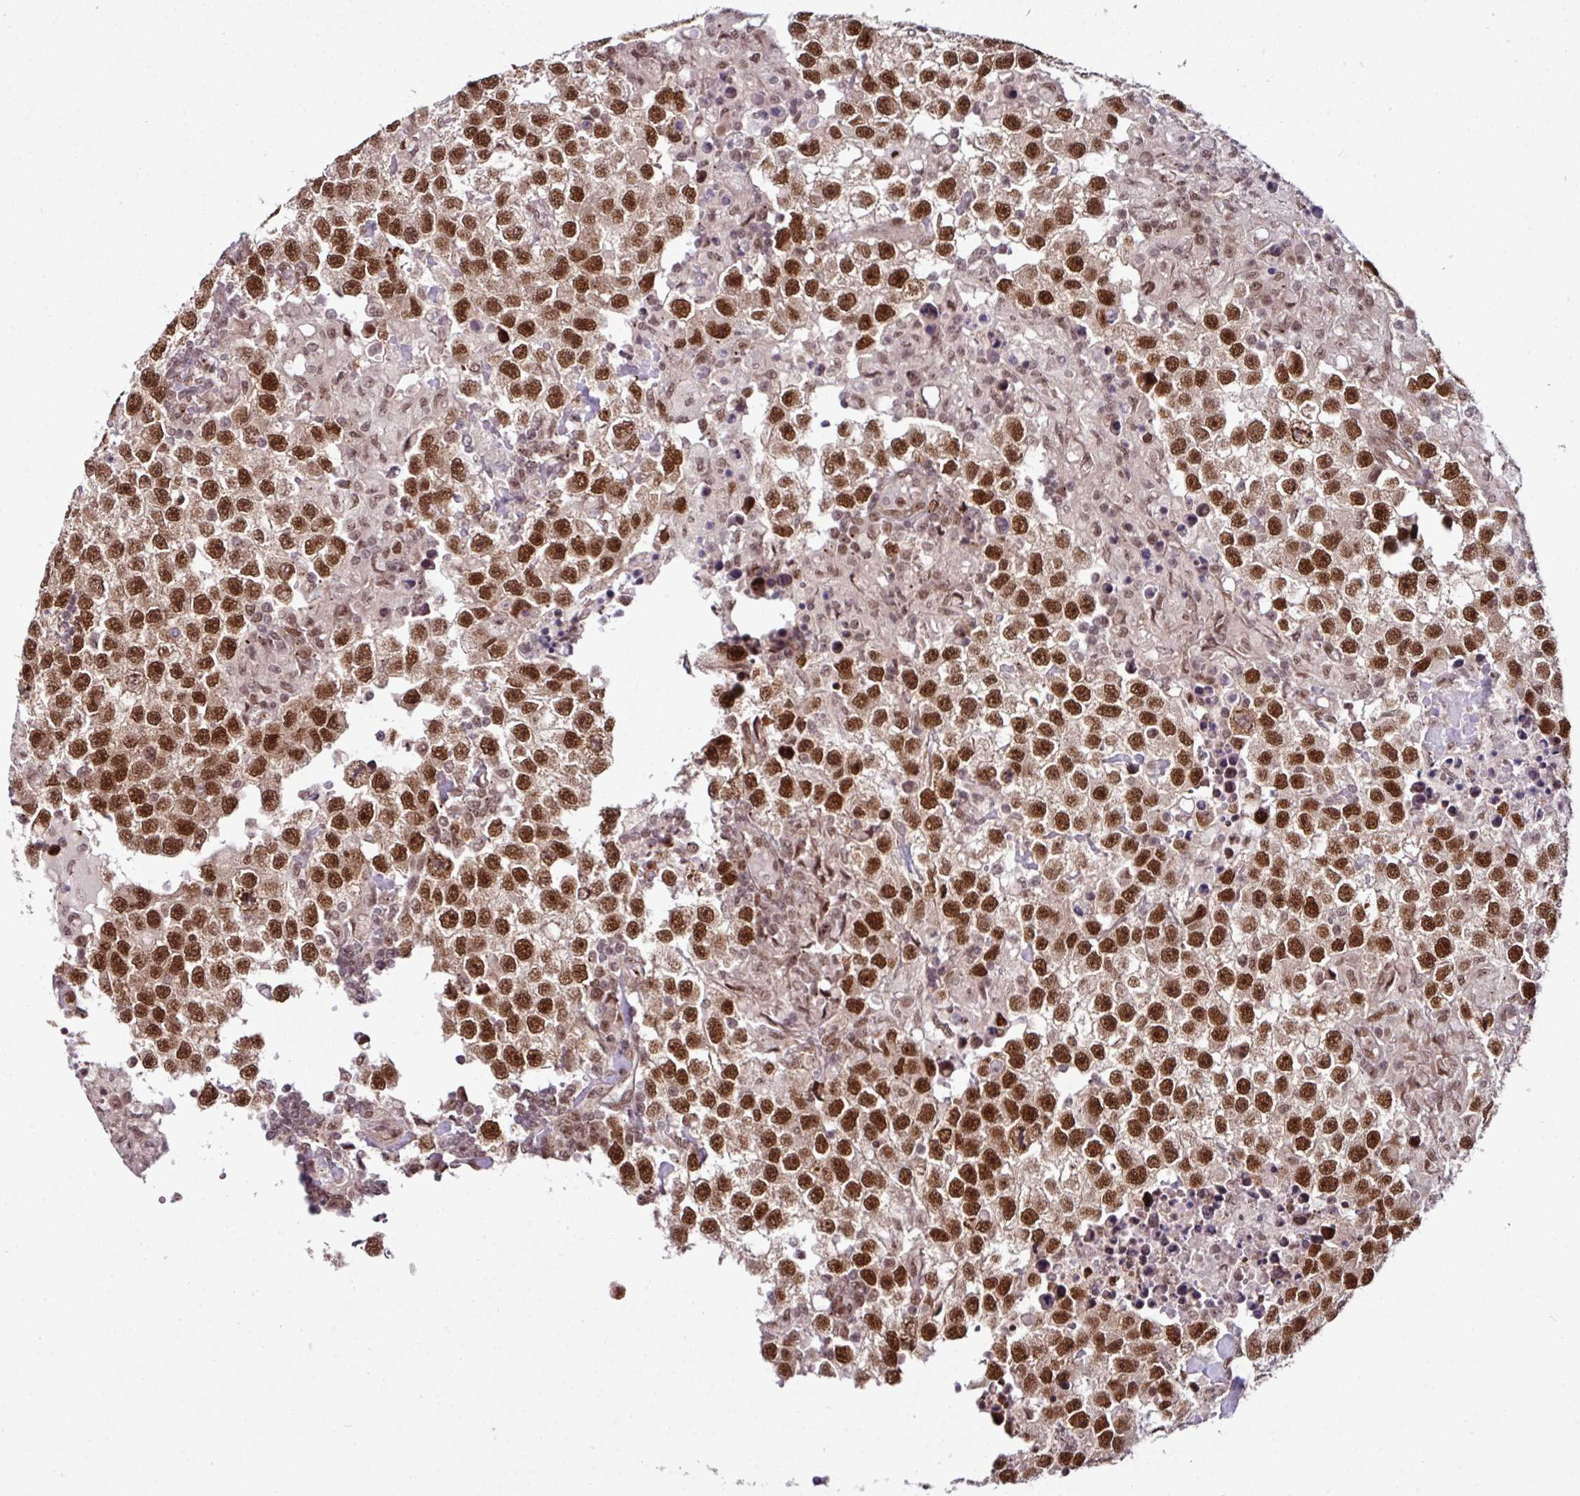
{"staining": {"intensity": "strong", "quantity": ">75%", "location": "nuclear"}, "tissue": "testis cancer", "cell_type": "Tumor cells", "image_type": "cancer", "snomed": [{"axis": "morphology", "description": "Carcinoma, Embryonal, NOS"}, {"axis": "topography", "description": "Testis"}], "caption": "The micrograph reveals a brown stain indicating the presence of a protein in the nuclear of tumor cells in embryonal carcinoma (testis).", "gene": "MORF4L2", "patient": {"sex": "male", "age": 83}}